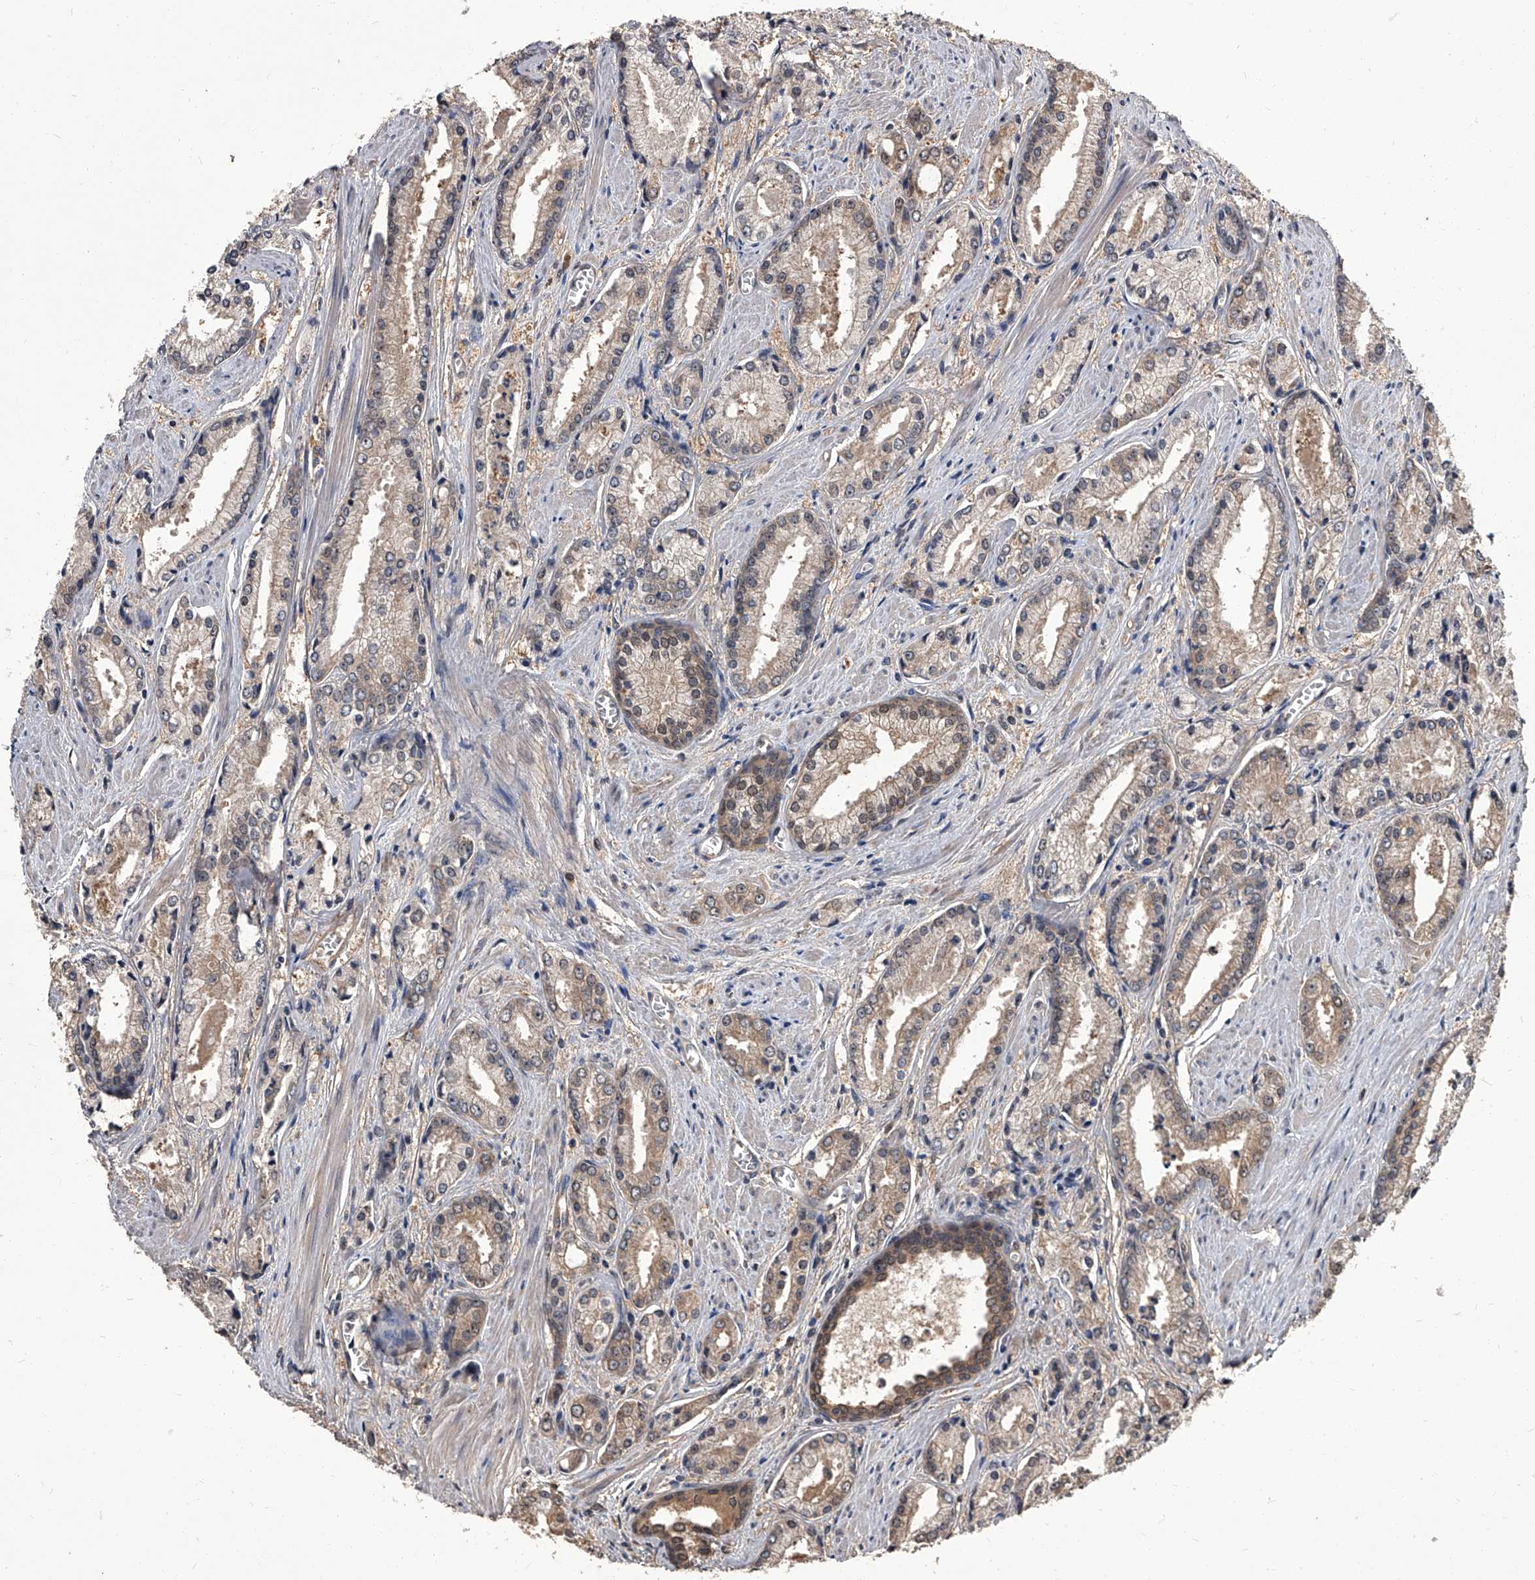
{"staining": {"intensity": "weak", "quantity": ">75%", "location": "cytoplasmic/membranous"}, "tissue": "prostate cancer", "cell_type": "Tumor cells", "image_type": "cancer", "snomed": [{"axis": "morphology", "description": "Adenocarcinoma, Low grade"}, {"axis": "topography", "description": "Prostate"}], "caption": "Prostate adenocarcinoma (low-grade) stained with a brown dye displays weak cytoplasmic/membranous positive expression in about >75% of tumor cells.", "gene": "SLC18B1", "patient": {"sex": "male", "age": 54}}